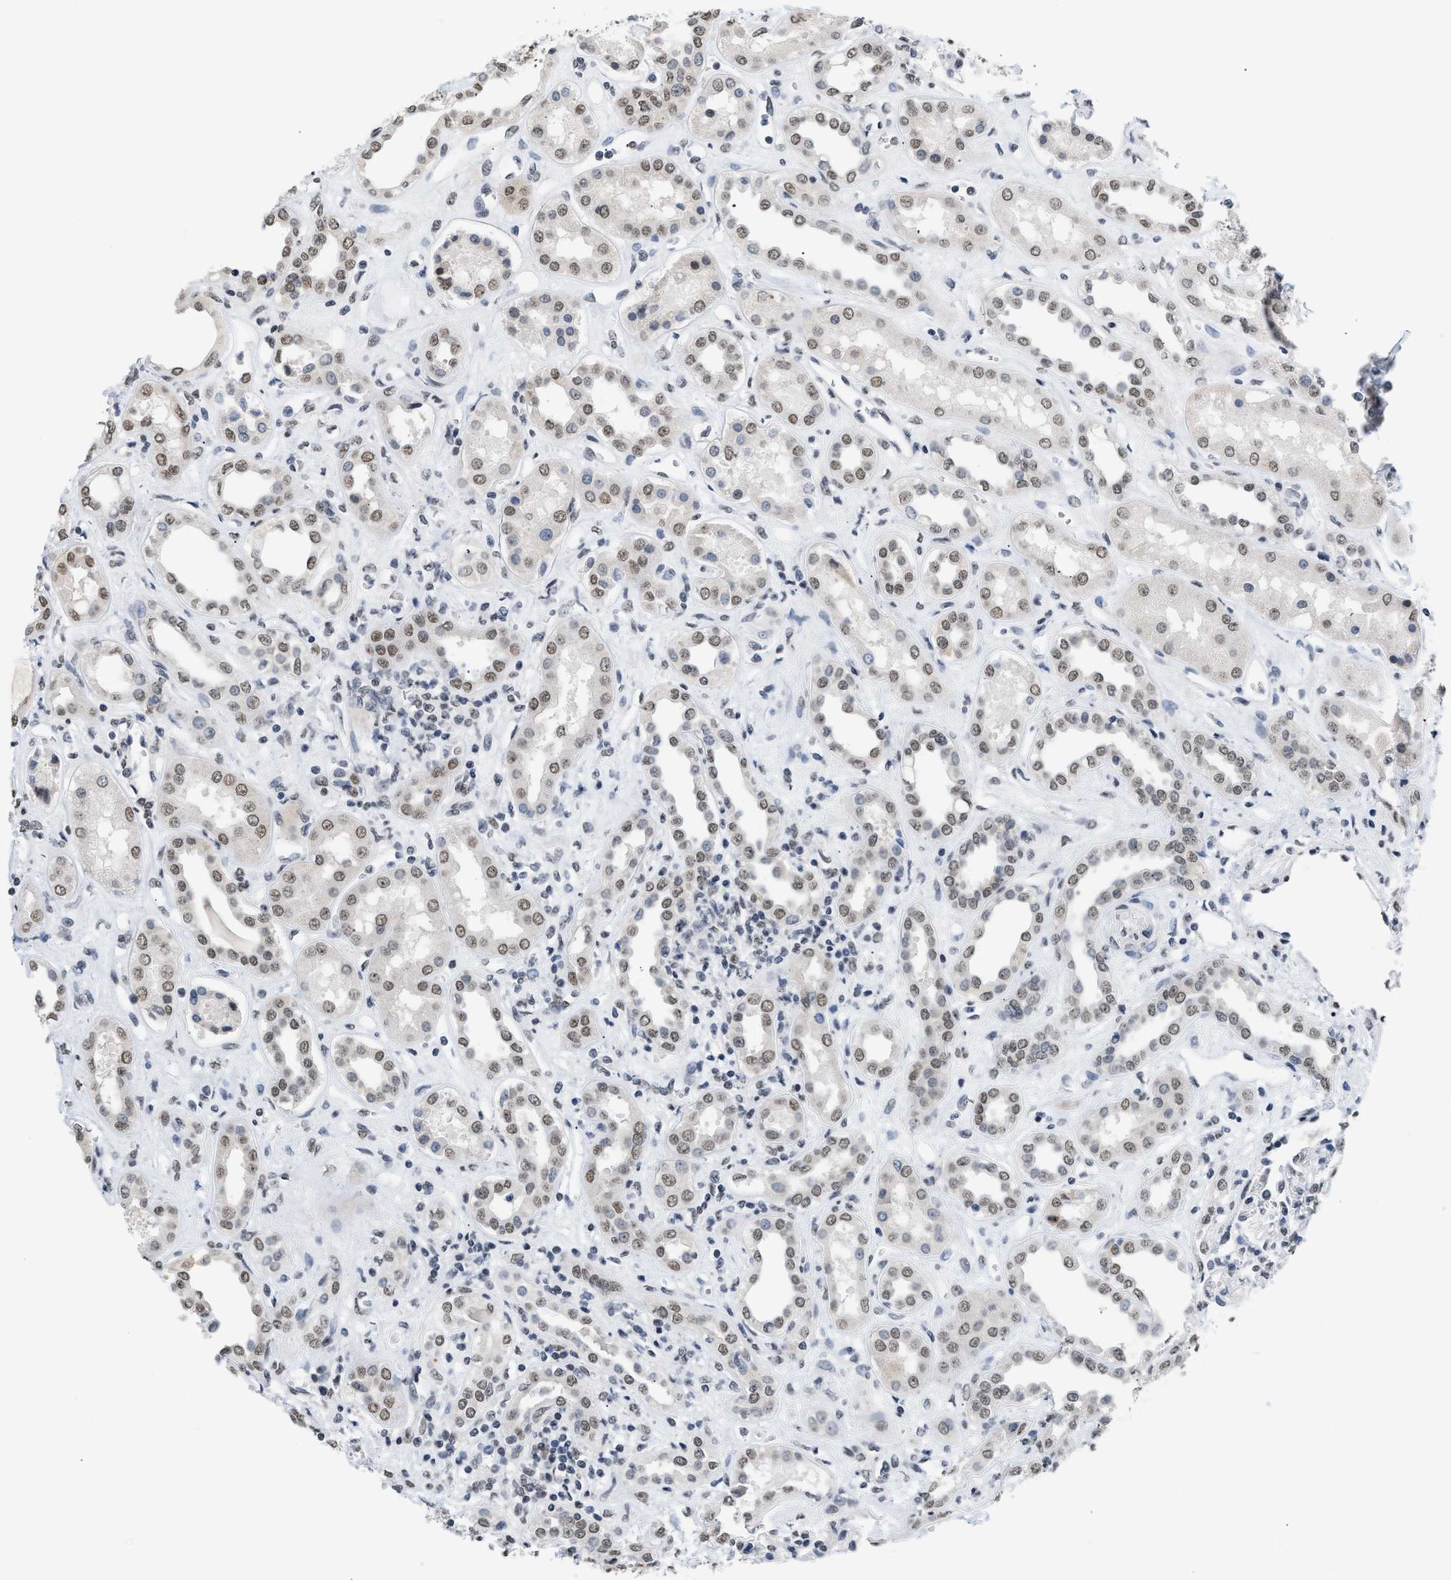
{"staining": {"intensity": "weak", "quantity": "<25%", "location": "nuclear"}, "tissue": "kidney", "cell_type": "Cells in glomeruli", "image_type": "normal", "snomed": [{"axis": "morphology", "description": "Normal tissue, NOS"}, {"axis": "topography", "description": "Kidney"}], "caption": "Immunohistochemistry histopathology image of benign kidney: human kidney stained with DAB exhibits no significant protein positivity in cells in glomeruli.", "gene": "RAF1", "patient": {"sex": "male", "age": 59}}